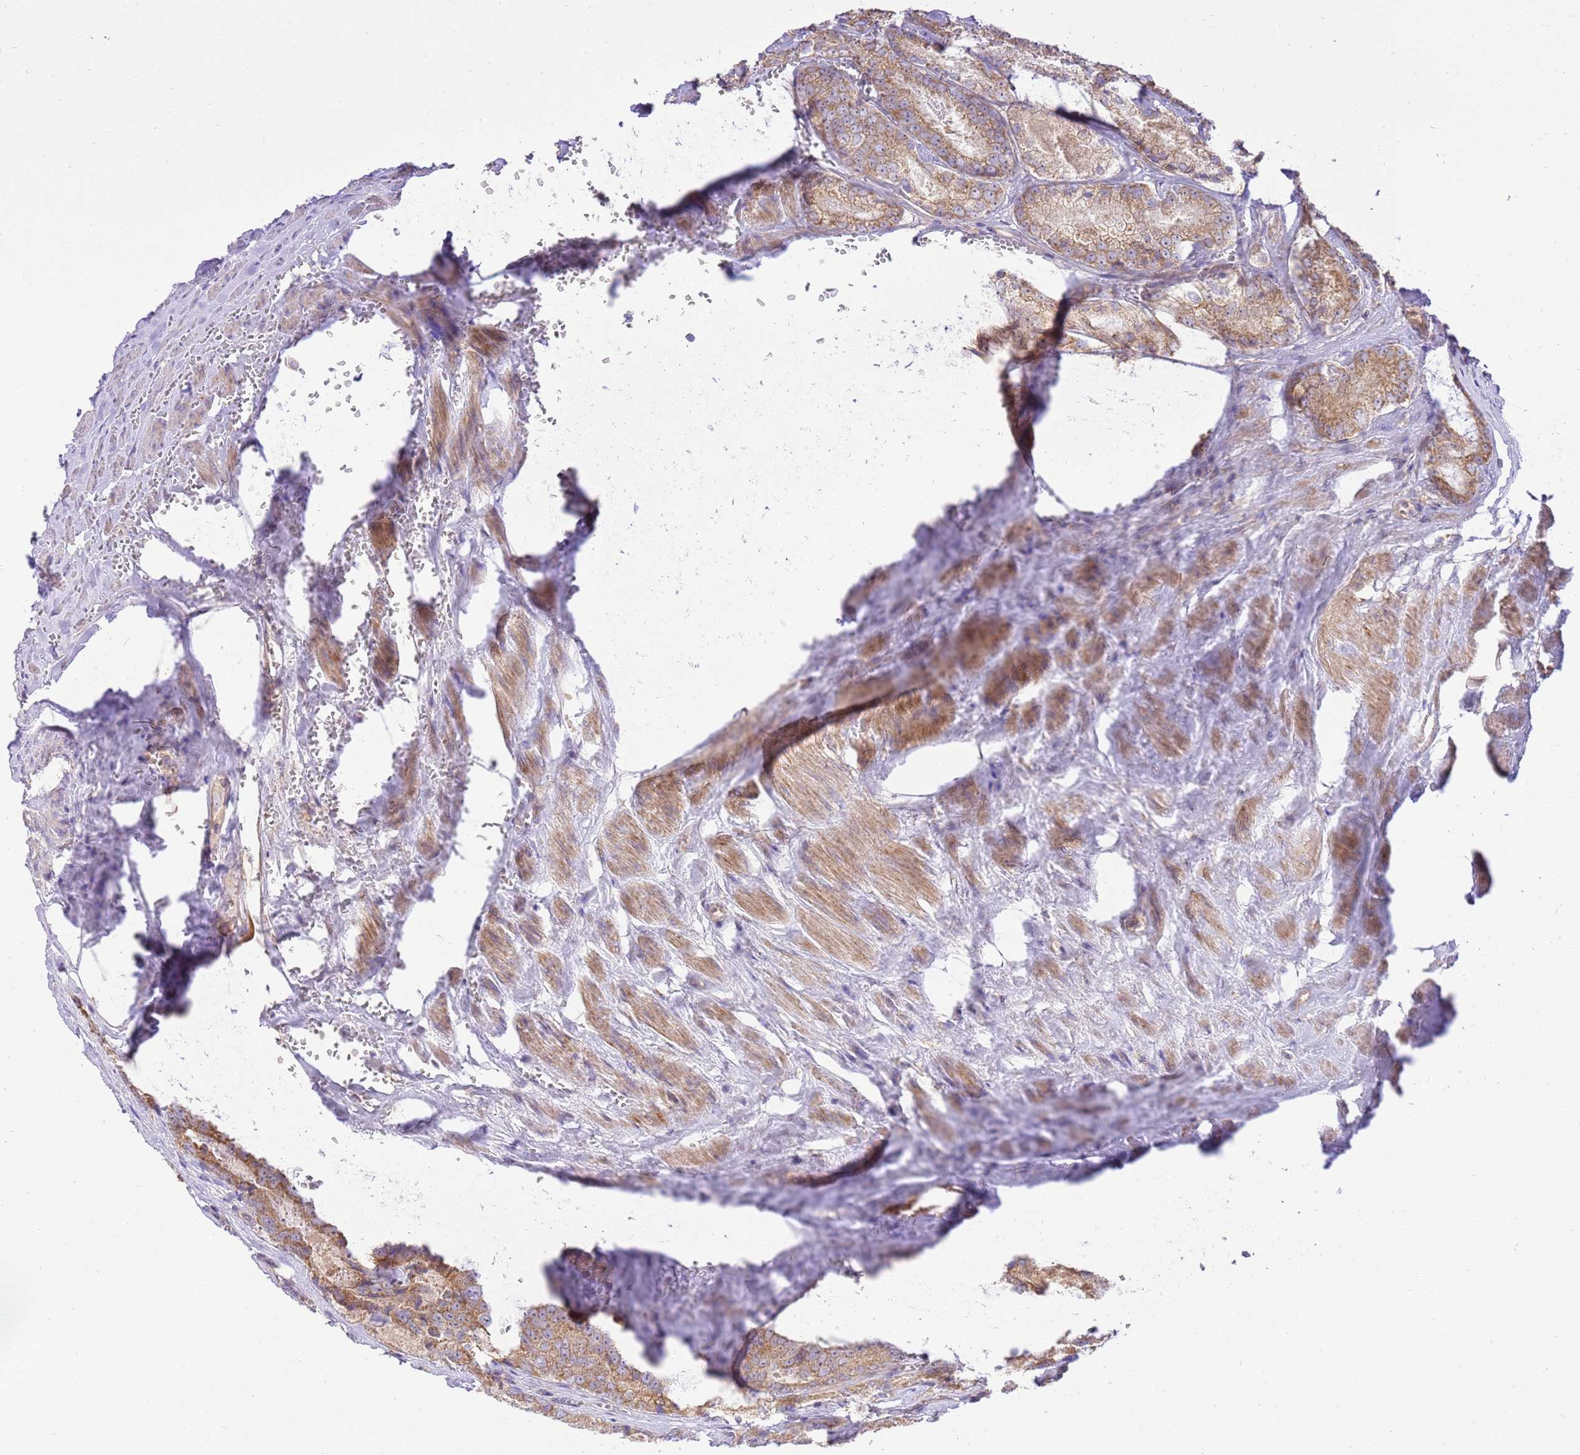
{"staining": {"intensity": "moderate", "quantity": ">75%", "location": "cytoplasmic/membranous"}, "tissue": "prostate cancer", "cell_type": "Tumor cells", "image_type": "cancer", "snomed": [{"axis": "morphology", "description": "Adenocarcinoma, Low grade"}, {"axis": "topography", "description": "Prostate"}], "caption": "Prostate cancer was stained to show a protein in brown. There is medium levels of moderate cytoplasmic/membranous expression in about >75% of tumor cells.", "gene": "SPATA2L", "patient": {"sex": "male", "age": 68}}